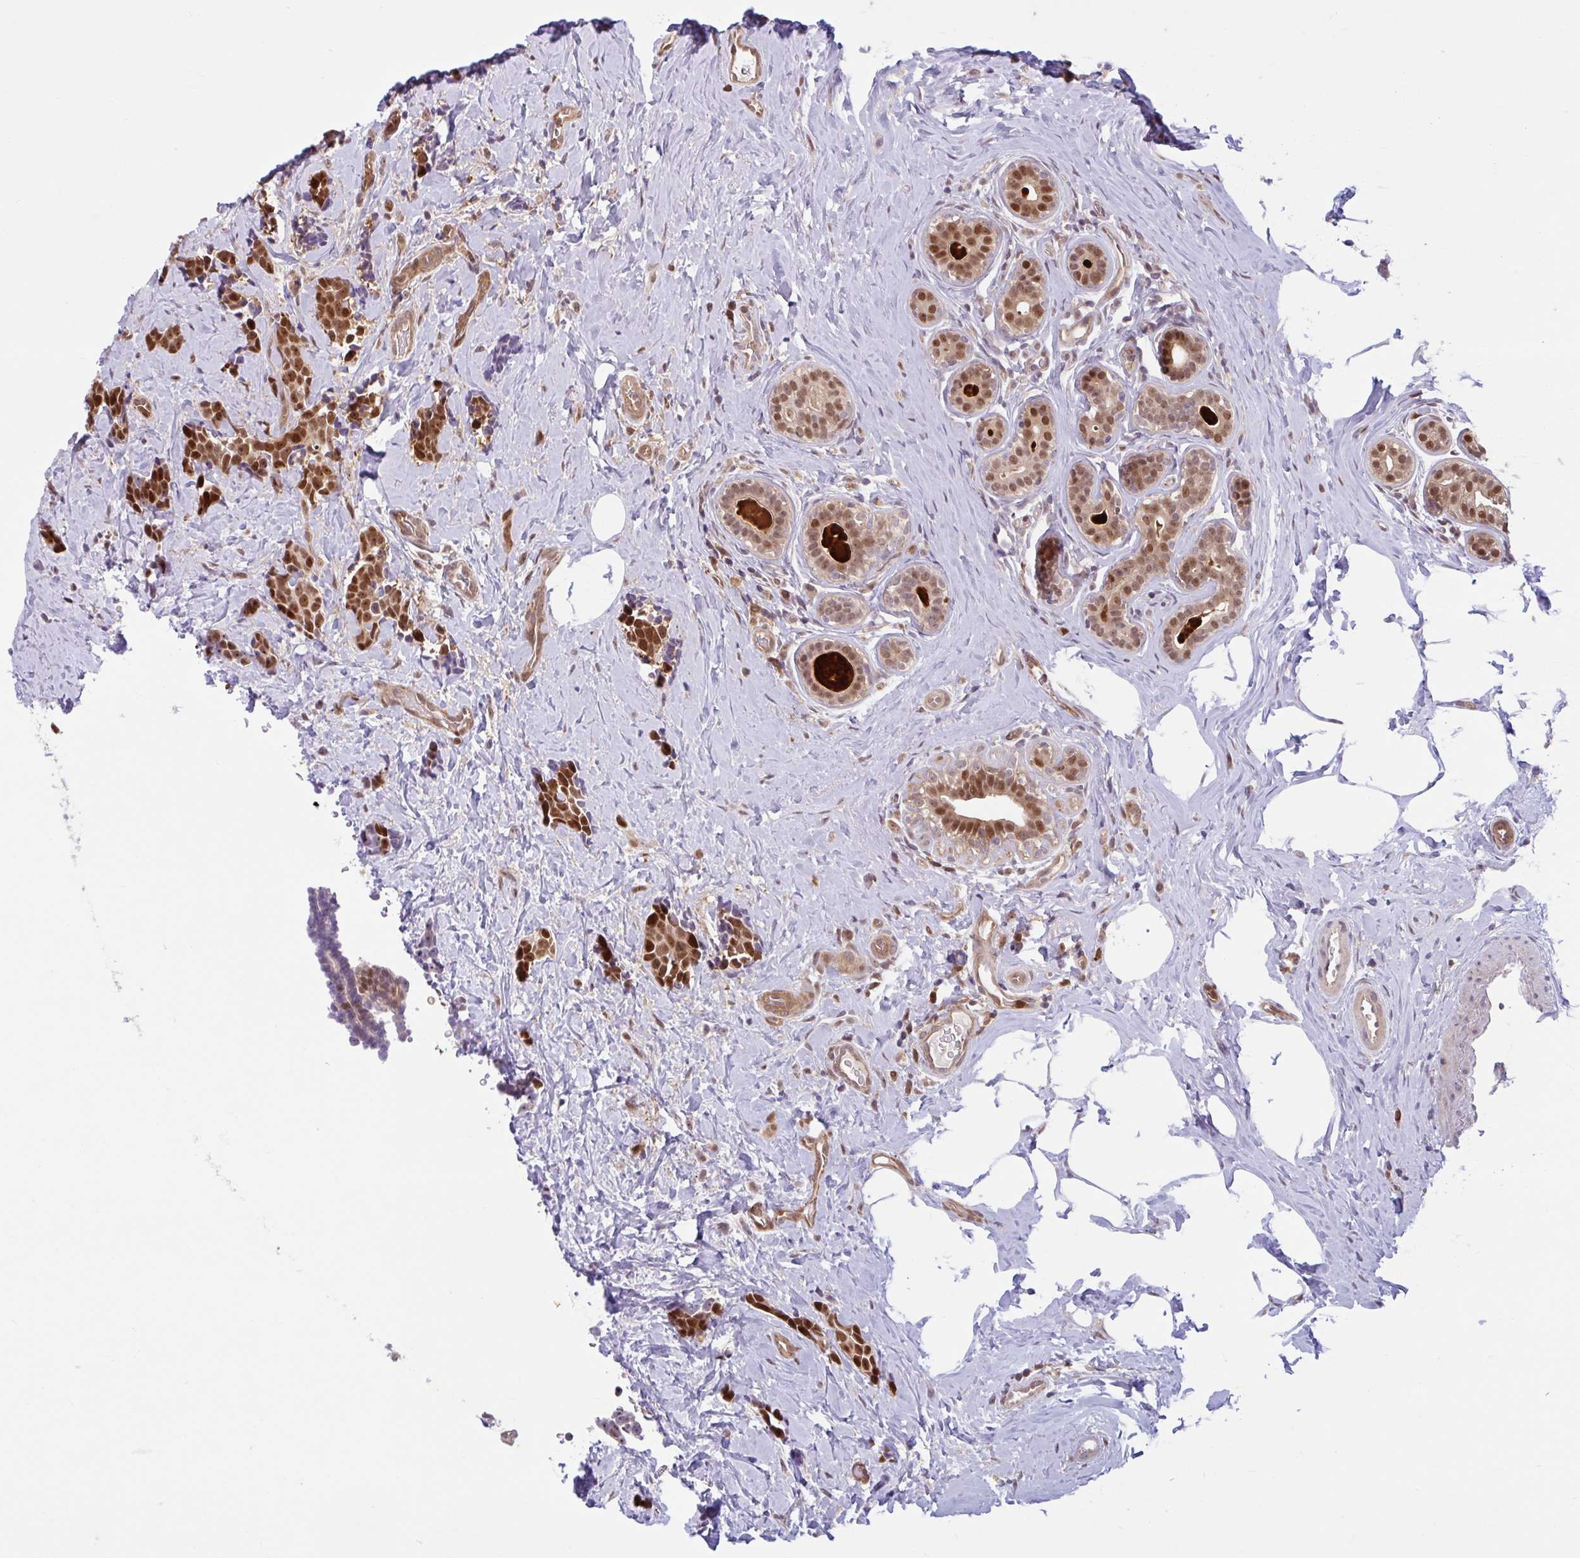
{"staining": {"intensity": "strong", "quantity": ">75%", "location": "nuclear"}, "tissue": "breast cancer", "cell_type": "Tumor cells", "image_type": "cancer", "snomed": [{"axis": "morphology", "description": "Duct carcinoma"}, {"axis": "topography", "description": "Breast"}], "caption": "Protein expression analysis of intraductal carcinoma (breast) demonstrates strong nuclear expression in about >75% of tumor cells. The protein is shown in brown color, while the nuclei are stained blue.", "gene": "HMBS", "patient": {"sex": "female", "age": 71}}